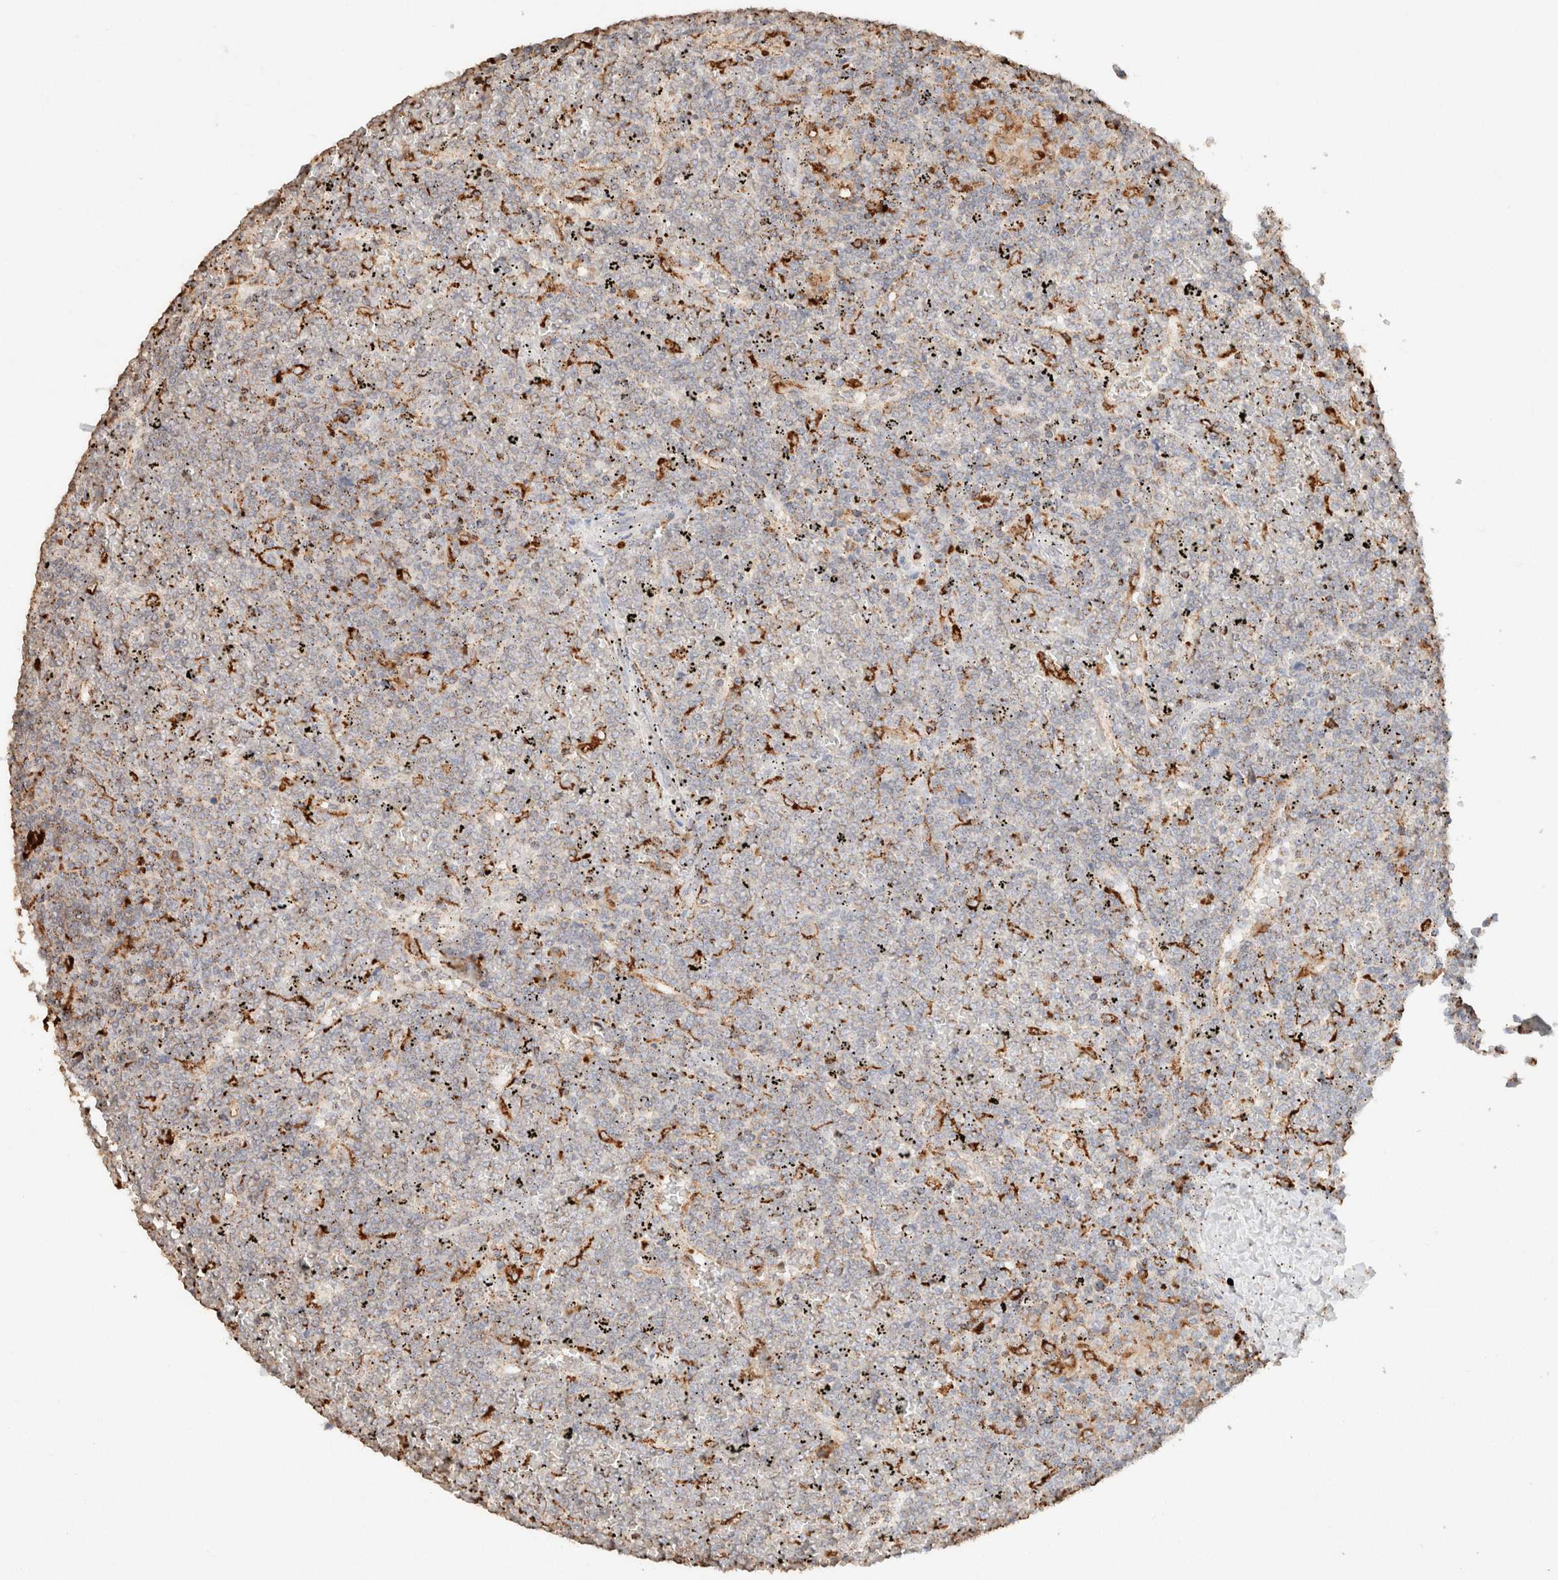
{"staining": {"intensity": "negative", "quantity": "none", "location": "none"}, "tissue": "lymphoma", "cell_type": "Tumor cells", "image_type": "cancer", "snomed": [{"axis": "morphology", "description": "Malignant lymphoma, non-Hodgkin's type, Low grade"}, {"axis": "topography", "description": "Spleen"}], "caption": "A high-resolution image shows IHC staining of lymphoma, which shows no significant positivity in tumor cells.", "gene": "CTSC", "patient": {"sex": "female", "age": 19}}